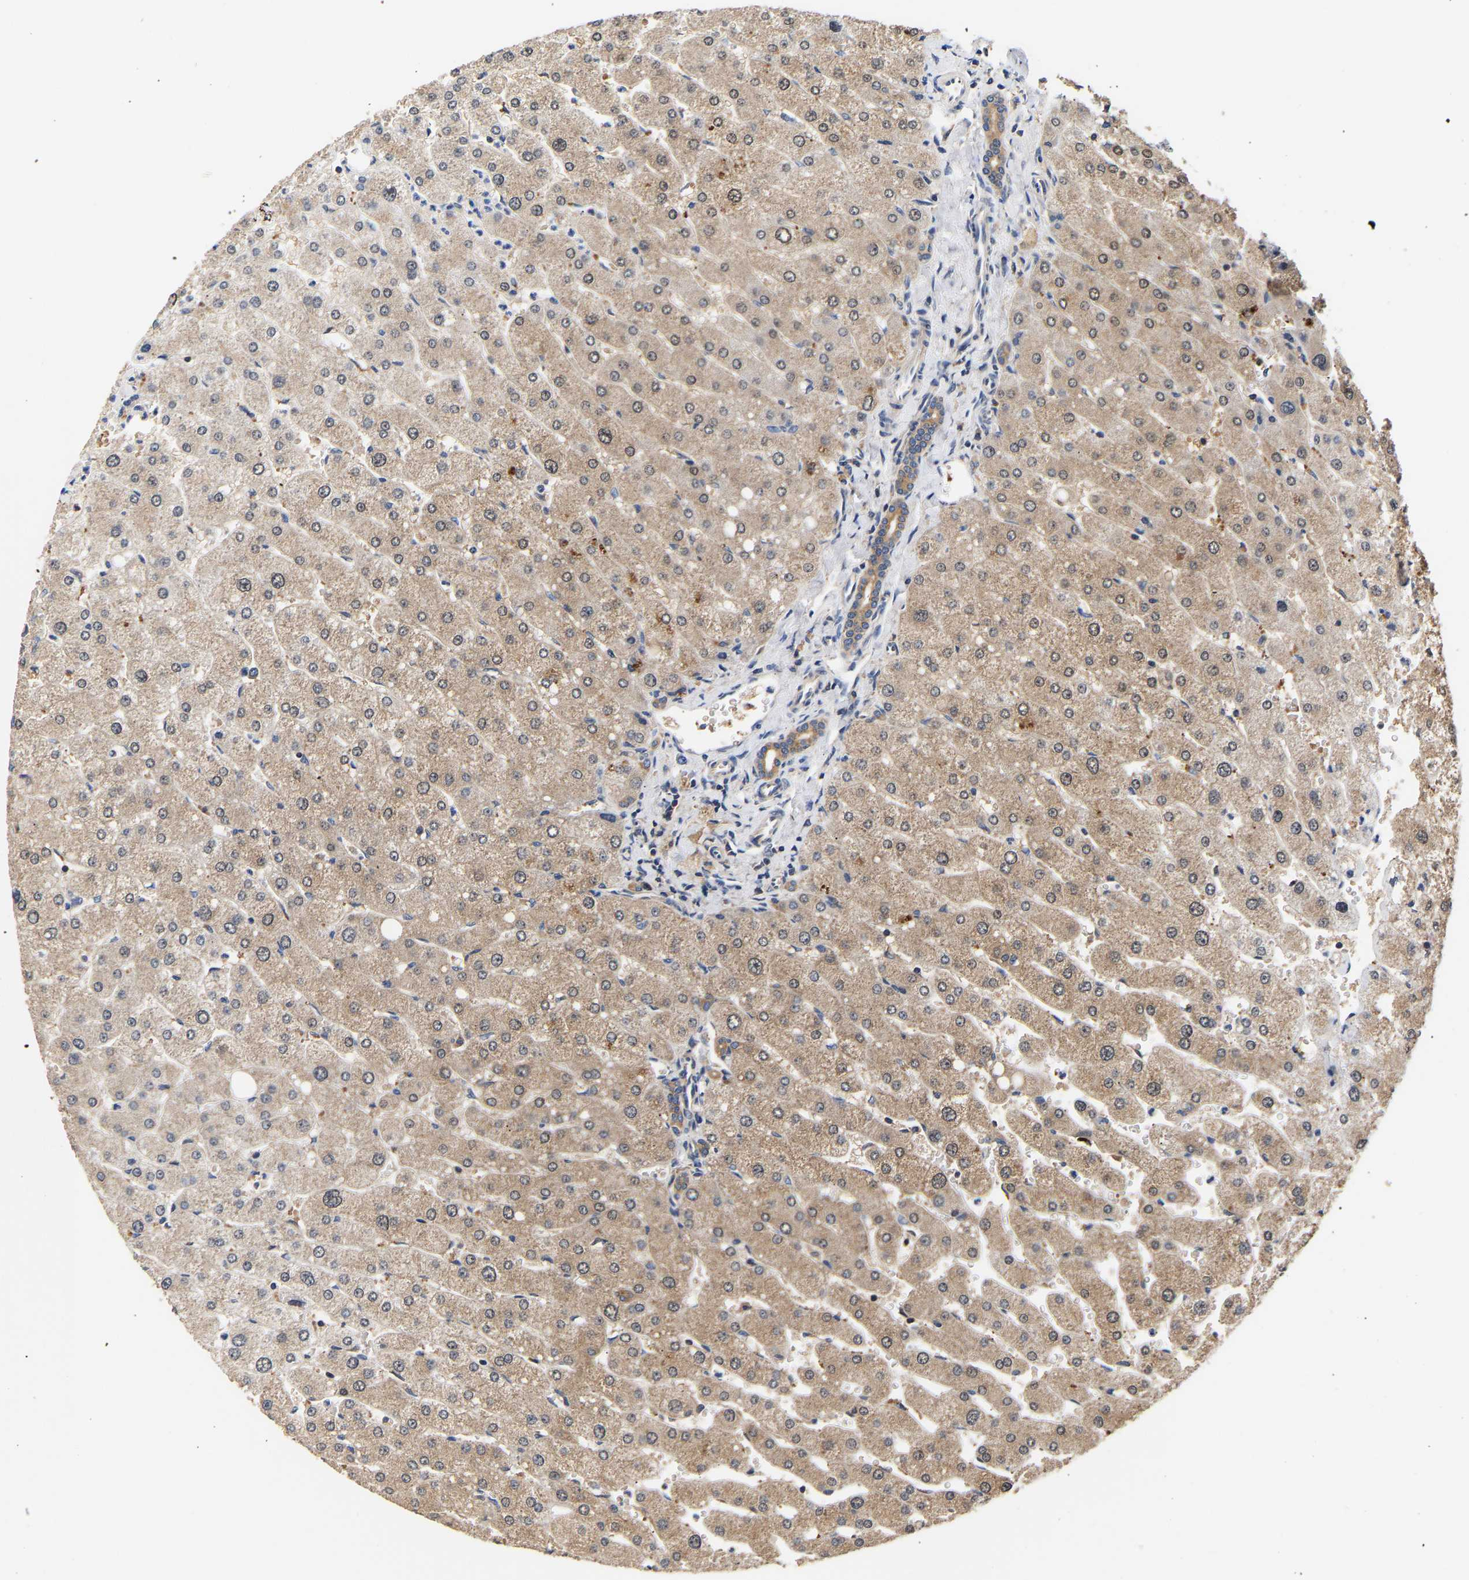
{"staining": {"intensity": "moderate", "quantity": ">75%", "location": "cytoplasmic/membranous"}, "tissue": "liver", "cell_type": "Cholangiocytes", "image_type": "normal", "snomed": [{"axis": "morphology", "description": "Normal tissue, NOS"}, {"axis": "topography", "description": "Liver"}], "caption": "Immunohistochemistry micrograph of unremarkable human liver stained for a protein (brown), which shows medium levels of moderate cytoplasmic/membranous expression in about >75% of cholangiocytes.", "gene": "LRBA", "patient": {"sex": "male", "age": 55}}